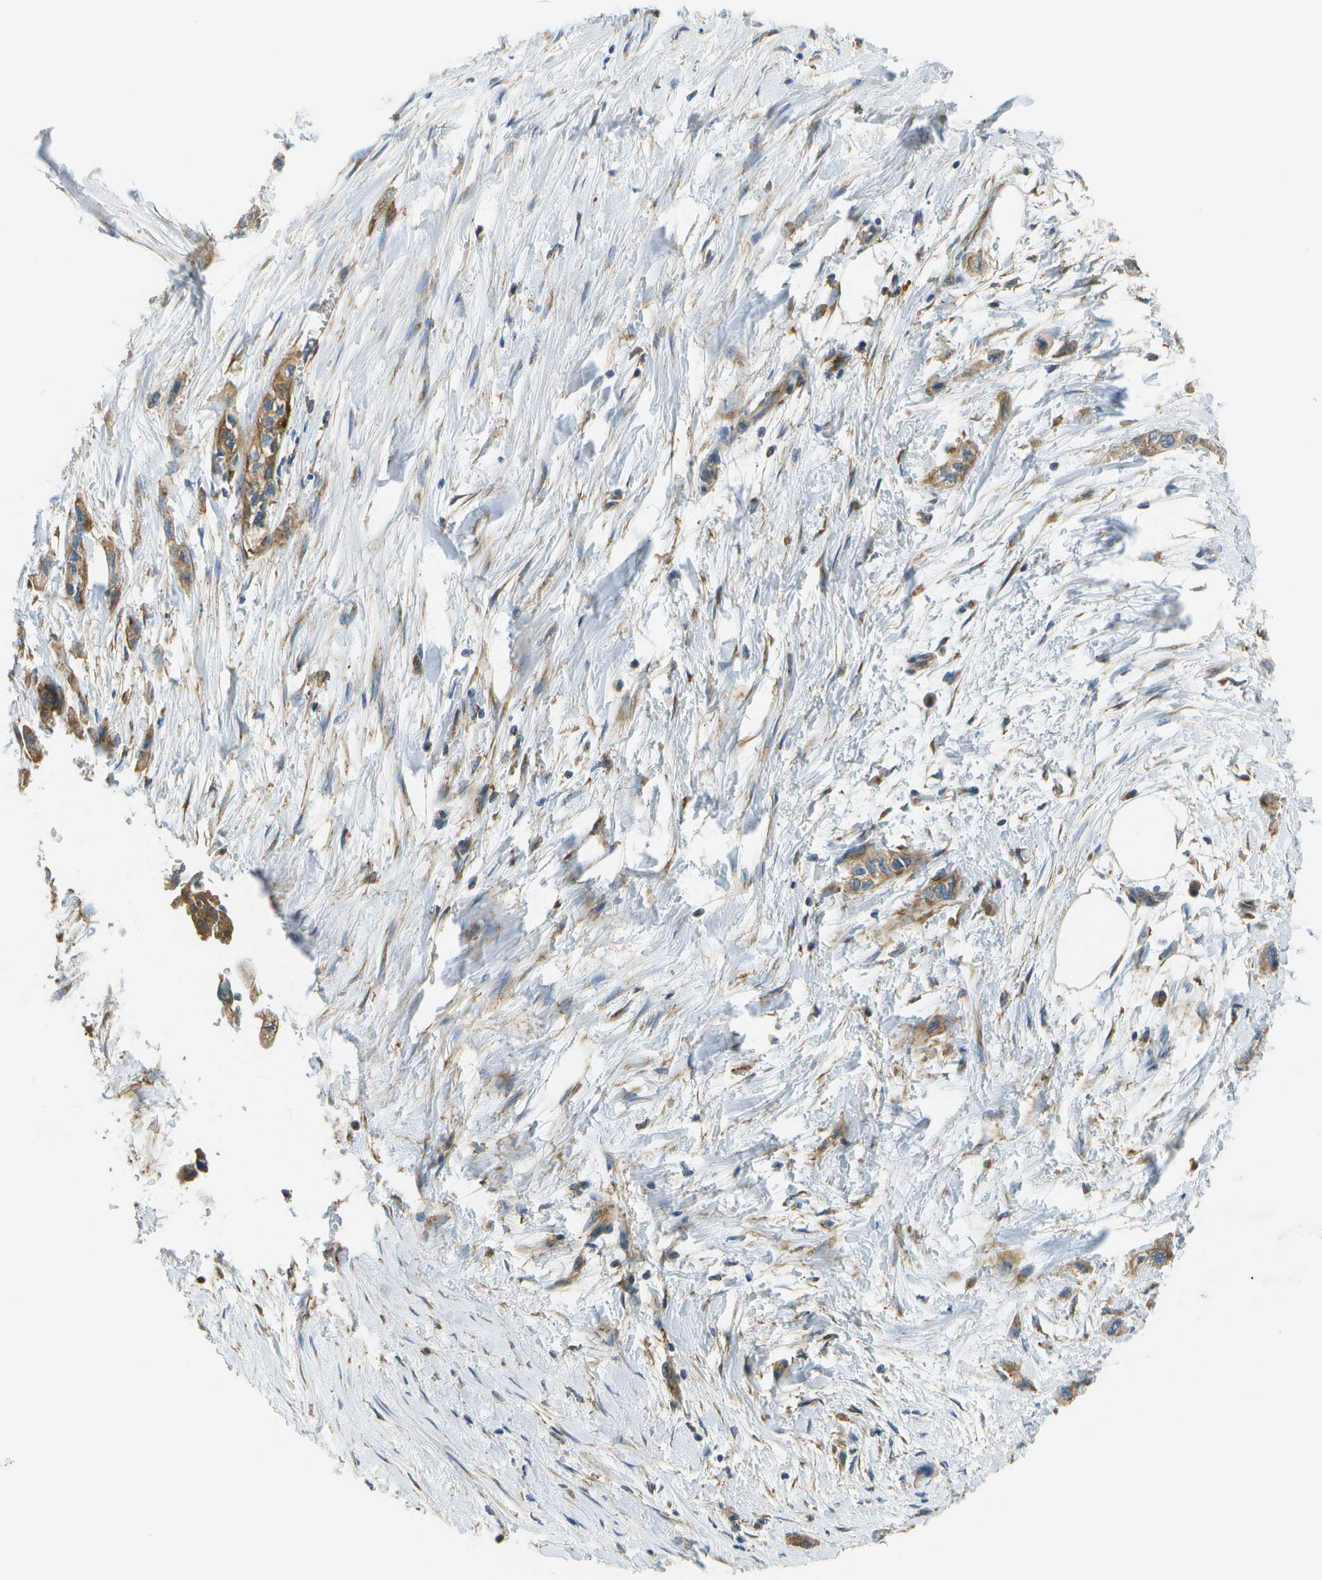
{"staining": {"intensity": "moderate", "quantity": ">75%", "location": "cytoplasmic/membranous"}, "tissue": "pancreatic cancer", "cell_type": "Tumor cells", "image_type": "cancer", "snomed": [{"axis": "morphology", "description": "Adenocarcinoma, NOS"}, {"axis": "topography", "description": "Pancreas"}], "caption": "DAB (3,3'-diaminobenzidine) immunohistochemical staining of pancreatic adenocarcinoma exhibits moderate cytoplasmic/membranous protein expression in about >75% of tumor cells. (IHC, brightfield microscopy, high magnification).", "gene": "CLTC", "patient": {"sex": "male", "age": 74}}